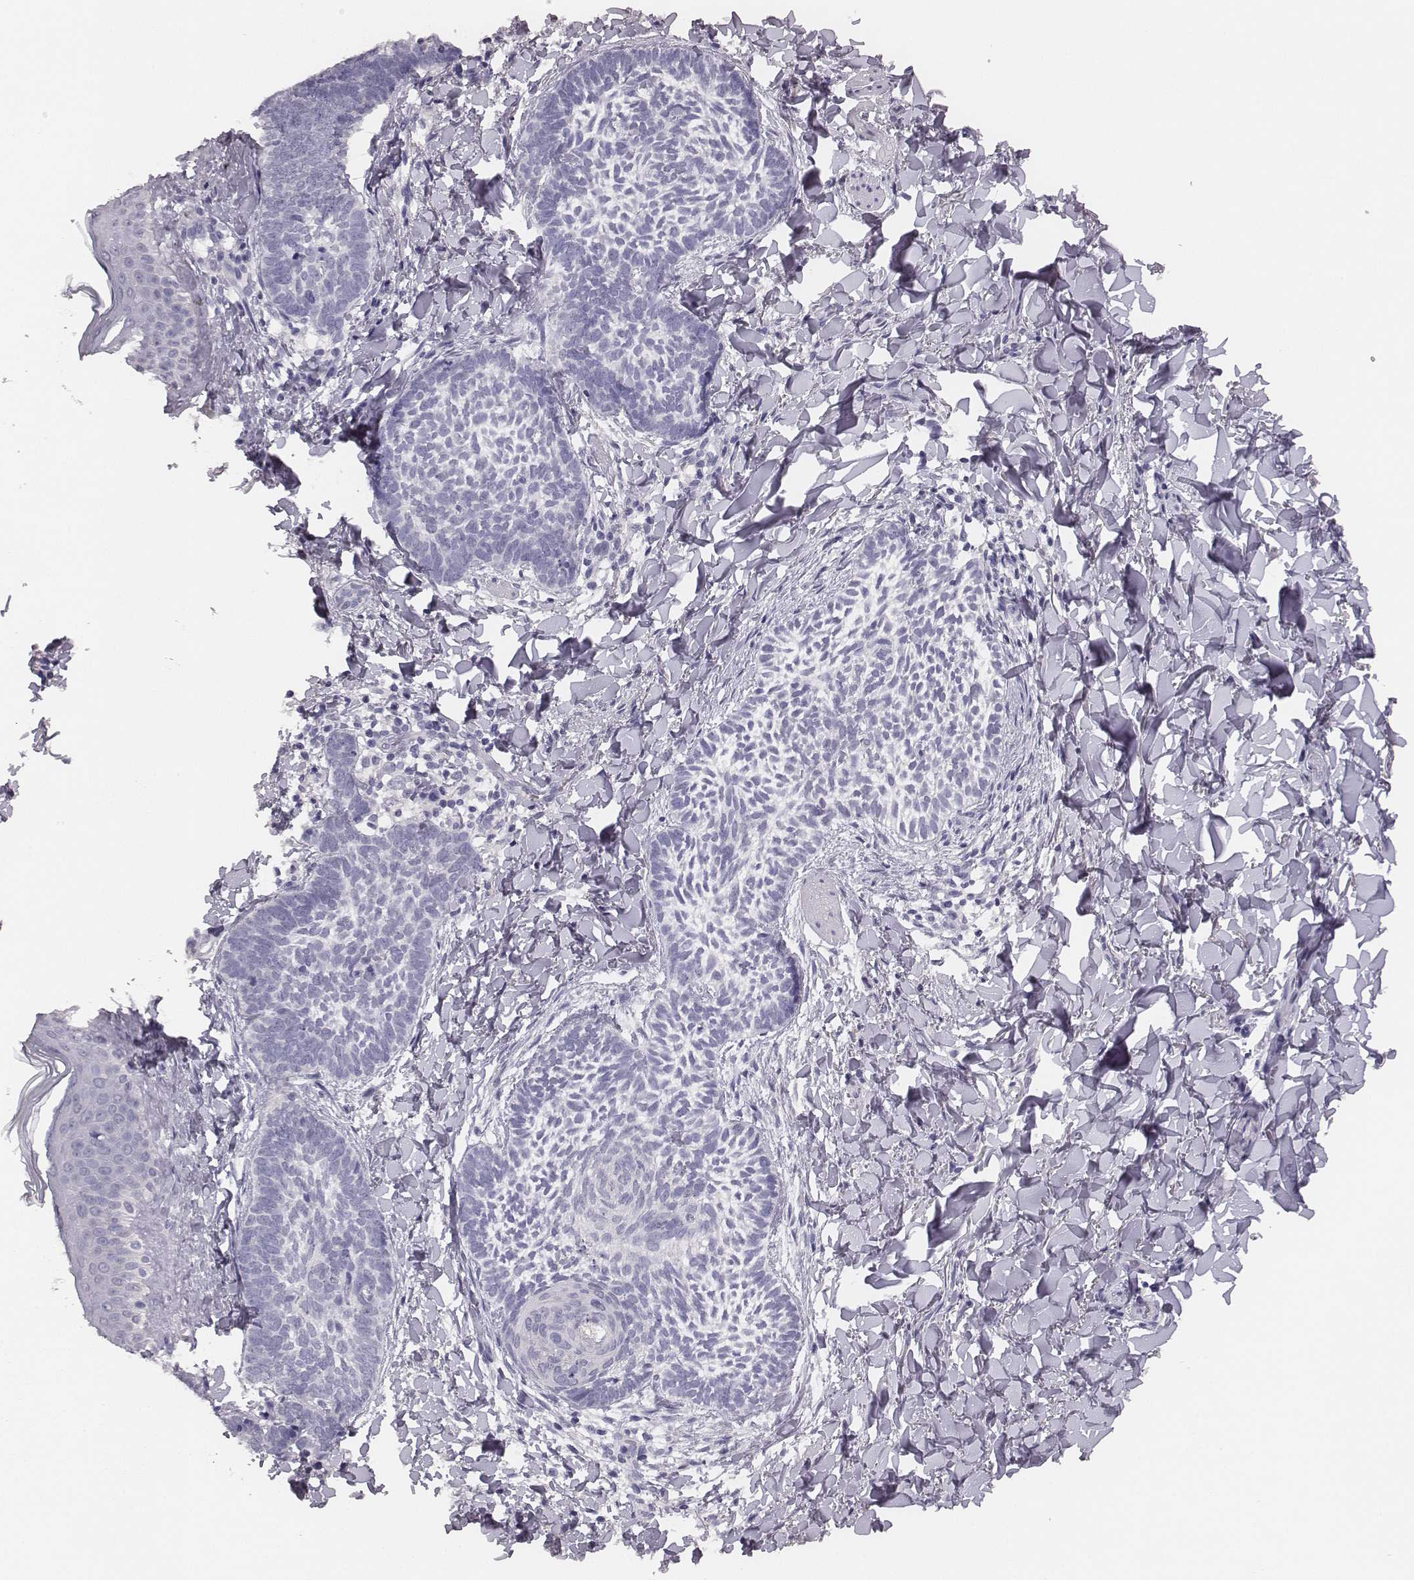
{"staining": {"intensity": "negative", "quantity": "none", "location": "none"}, "tissue": "skin cancer", "cell_type": "Tumor cells", "image_type": "cancer", "snomed": [{"axis": "morphology", "description": "Normal tissue, NOS"}, {"axis": "morphology", "description": "Basal cell carcinoma"}, {"axis": "topography", "description": "Skin"}], "caption": "Tumor cells are negative for protein expression in human skin basal cell carcinoma.", "gene": "MYH6", "patient": {"sex": "male", "age": 46}}